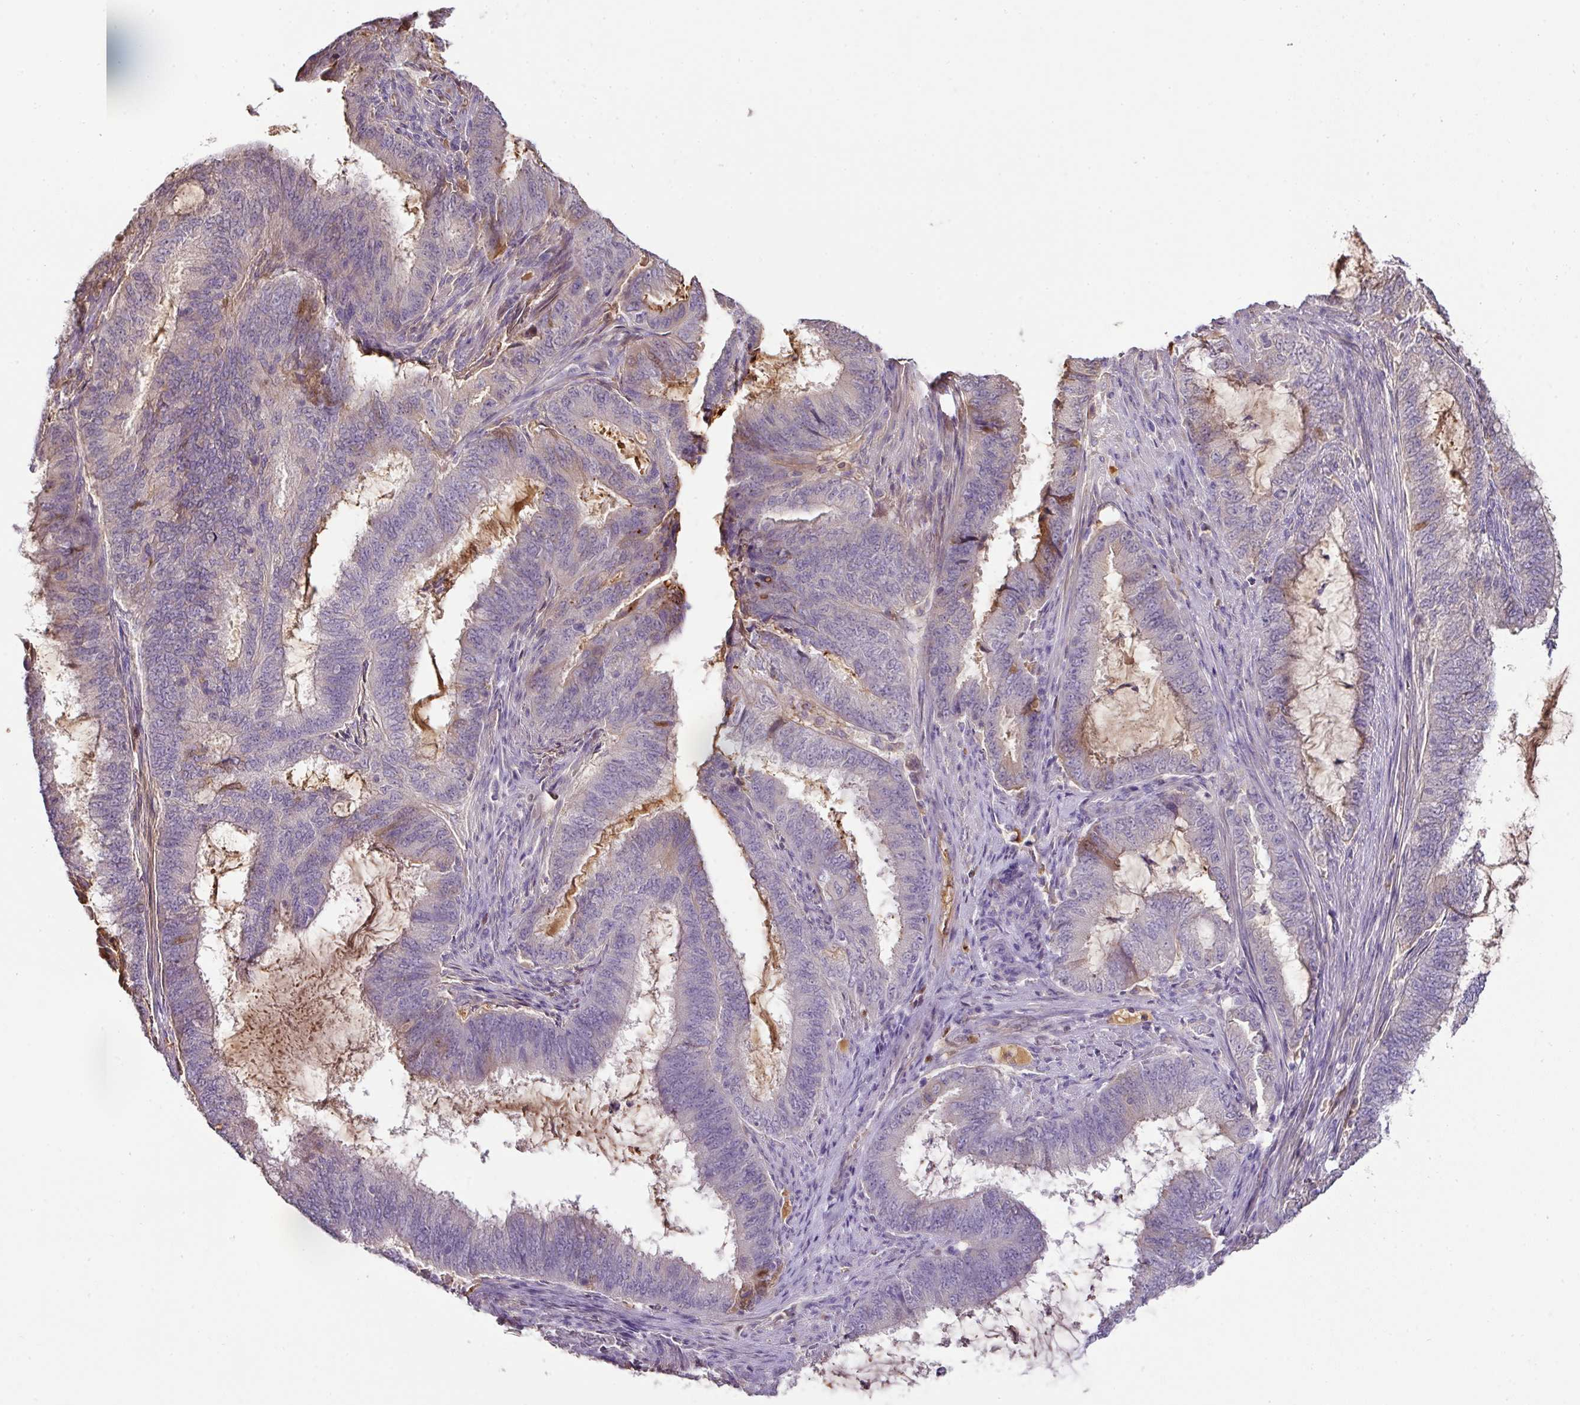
{"staining": {"intensity": "negative", "quantity": "none", "location": "none"}, "tissue": "endometrial cancer", "cell_type": "Tumor cells", "image_type": "cancer", "snomed": [{"axis": "morphology", "description": "Adenocarcinoma, NOS"}, {"axis": "topography", "description": "Endometrium"}], "caption": "Immunohistochemistry image of neoplastic tissue: adenocarcinoma (endometrial) stained with DAB (3,3'-diaminobenzidine) reveals no significant protein positivity in tumor cells.", "gene": "CCZ1", "patient": {"sex": "female", "age": 51}}